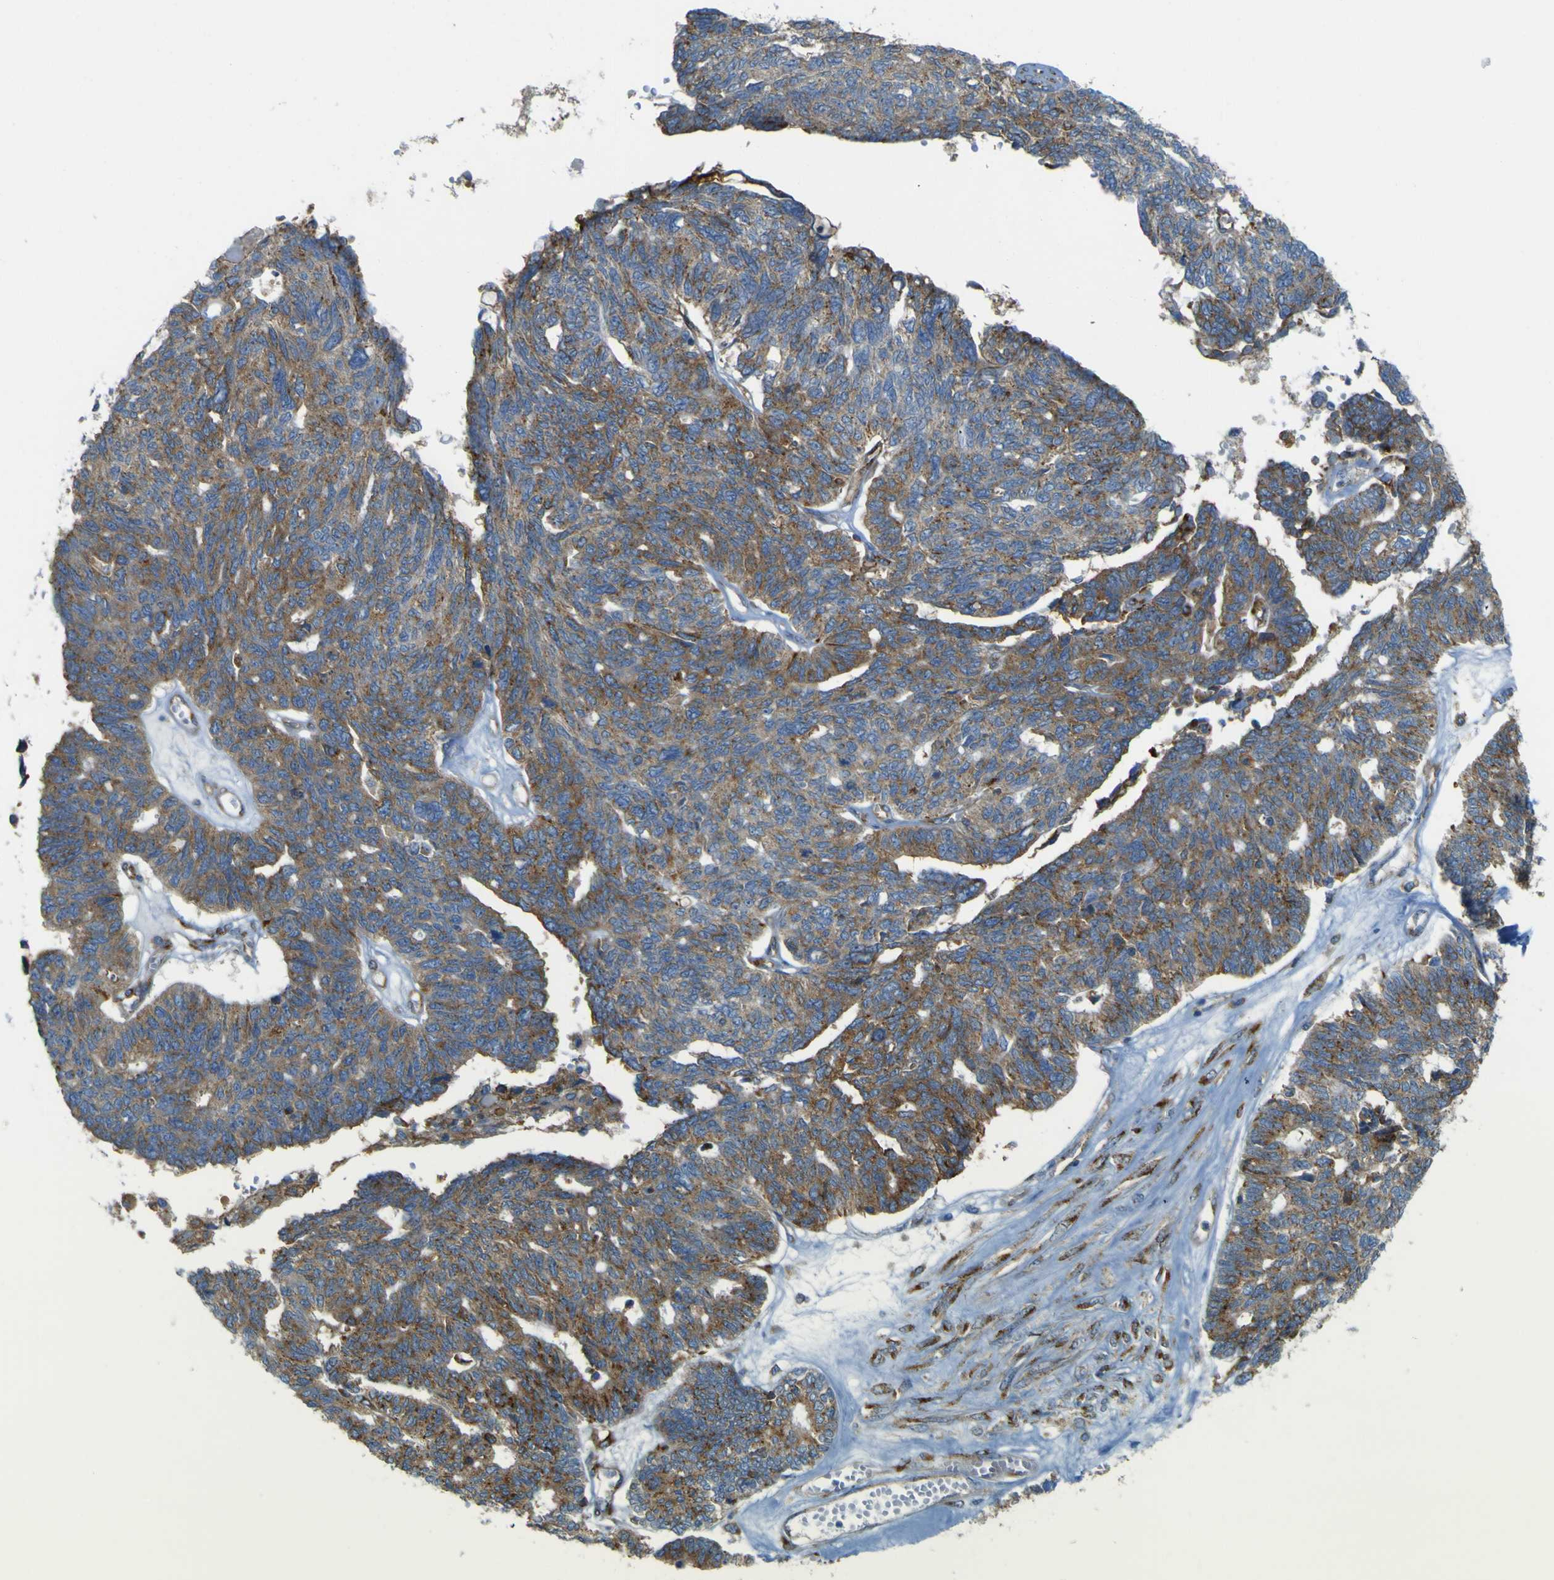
{"staining": {"intensity": "moderate", "quantity": ">75%", "location": "cytoplasmic/membranous"}, "tissue": "ovarian cancer", "cell_type": "Tumor cells", "image_type": "cancer", "snomed": [{"axis": "morphology", "description": "Cystadenocarcinoma, serous, NOS"}, {"axis": "topography", "description": "Ovary"}], "caption": "Brown immunohistochemical staining in human serous cystadenocarcinoma (ovarian) reveals moderate cytoplasmic/membranous positivity in about >75% of tumor cells.", "gene": "IGF2R", "patient": {"sex": "female", "age": 79}}